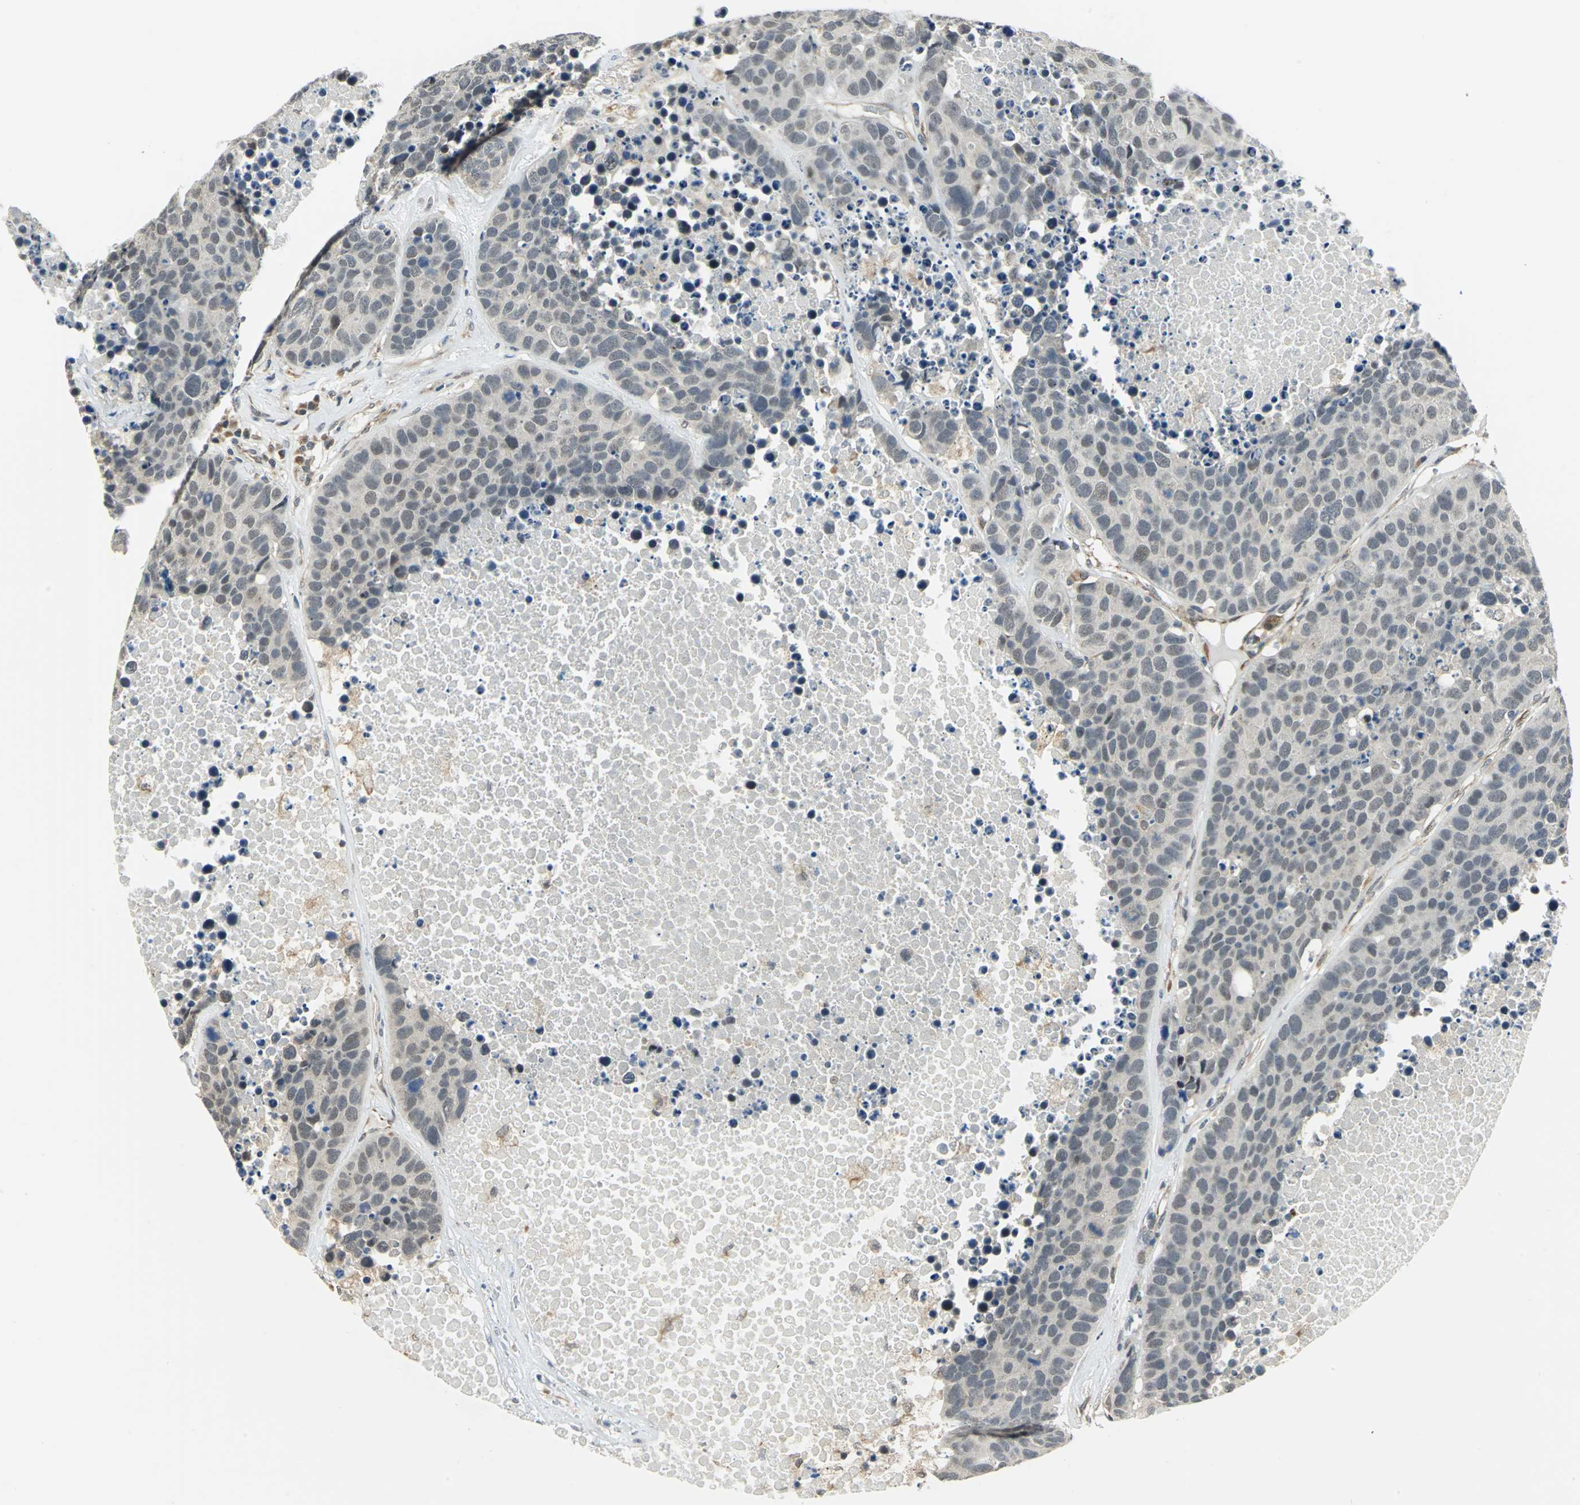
{"staining": {"intensity": "weak", "quantity": "<25%", "location": "cytoplasmic/membranous,nuclear"}, "tissue": "carcinoid", "cell_type": "Tumor cells", "image_type": "cancer", "snomed": [{"axis": "morphology", "description": "Carcinoid, malignant, NOS"}, {"axis": "topography", "description": "Lung"}], "caption": "A high-resolution micrograph shows IHC staining of malignant carcinoid, which demonstrates no significant positivity in tumor cells.", "gene": "PLAGL2", "patient": {"sex": "male", "age": 60}}